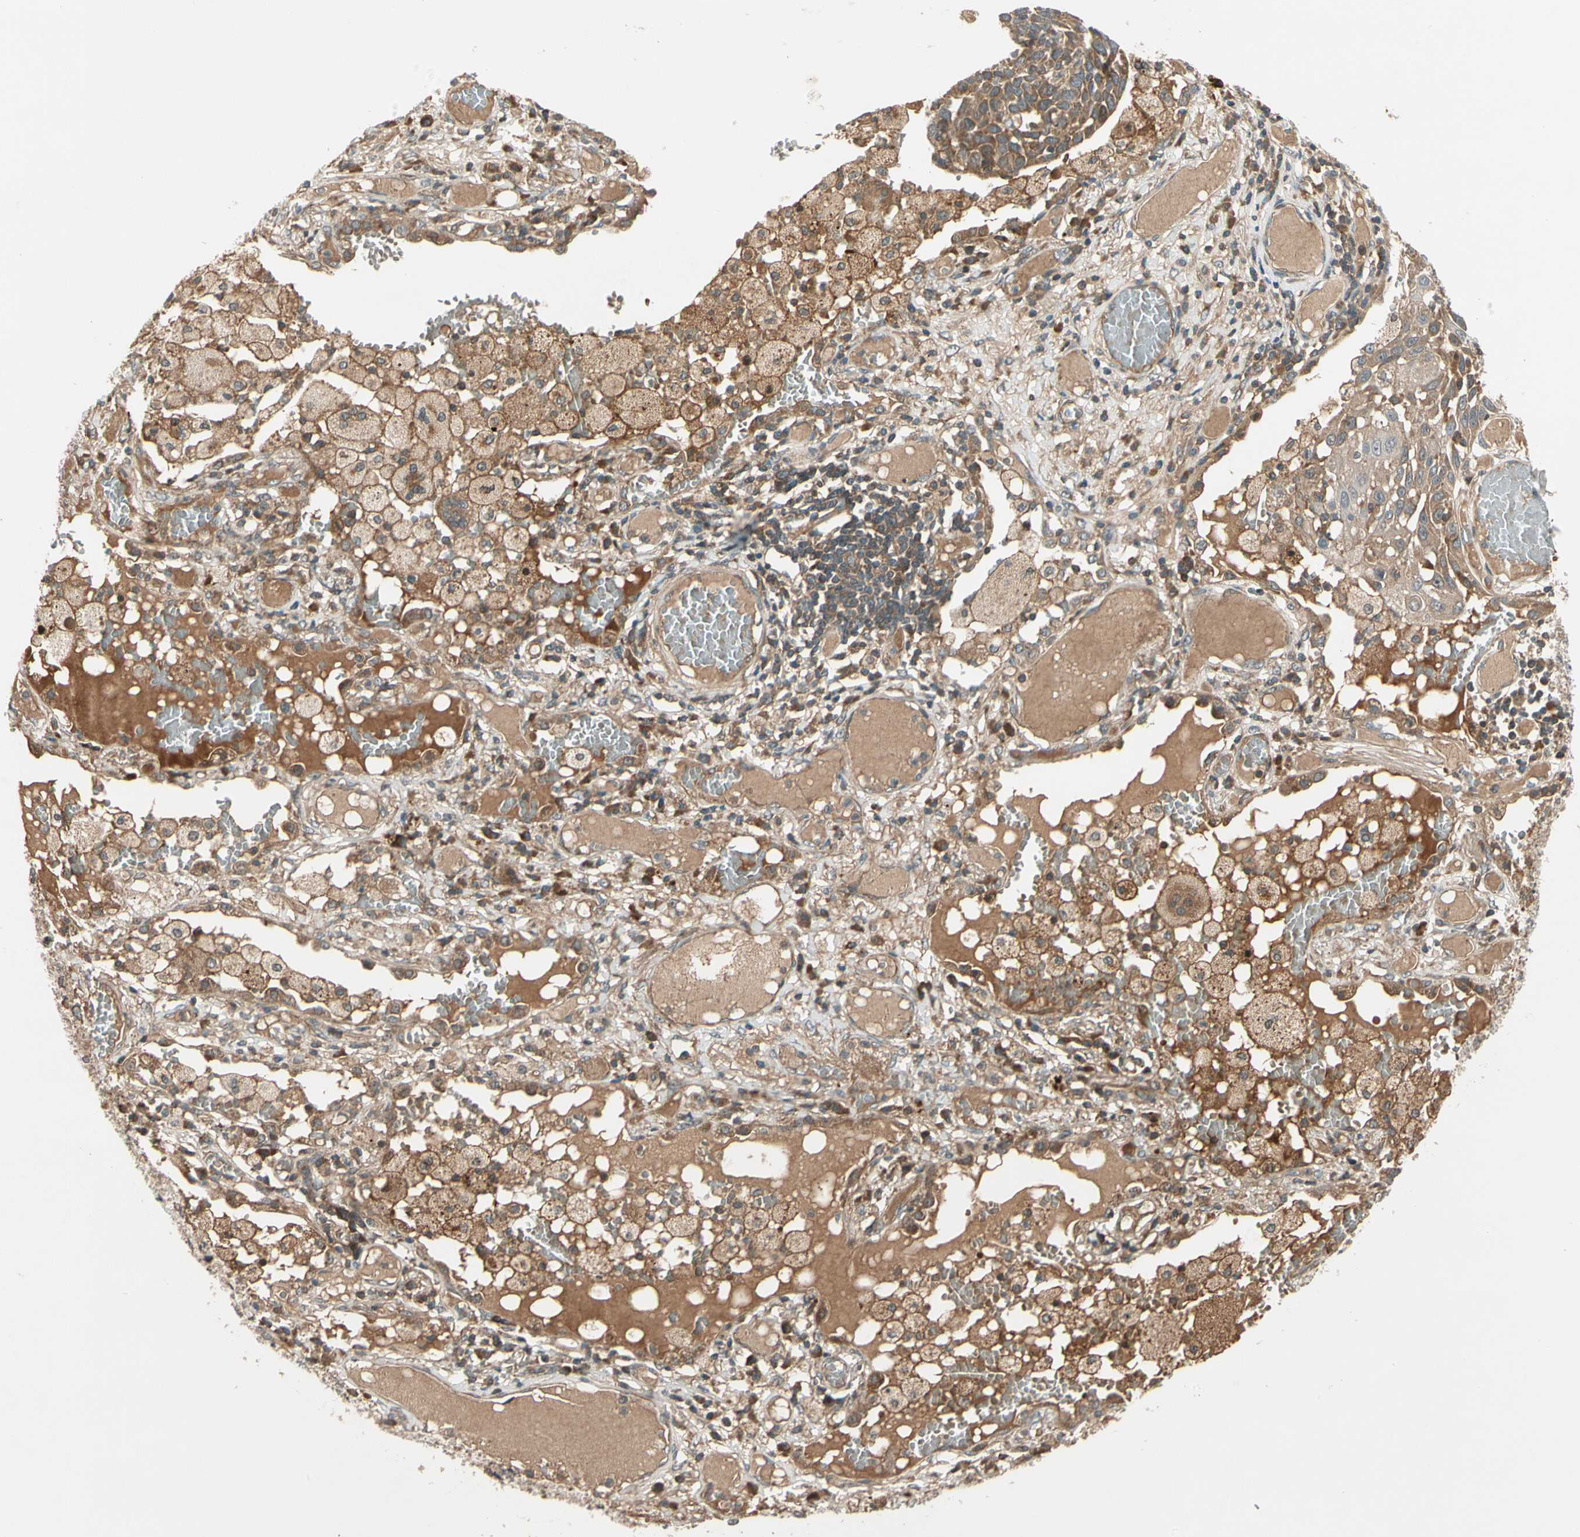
{"staining": {"intensity": "moderate", "quantity": ">75%", "location": "cytoplasmic/membranous"}, "tissue": "lung cancer", "cell_type": "Tumor cells", "image_type": "cancer", "snomed": [{"axis": "morphology", "description": "Squamous cell carcinoma, NOS"}, {"axis": "topography", "description": "Lung"}], "caption": "Brown immunohistochemical staining in human squamous cell carcinoma (lung) displays moderate cytoplasmic/membranous expression in about >75% of tumor cells. (DAB (3,3'-diaminobenzidine) IHC, brown staining for protein, blue staining for nuclei).", "gene": "ACVR1C", "patient": {"sex": "male", "age": 71}}